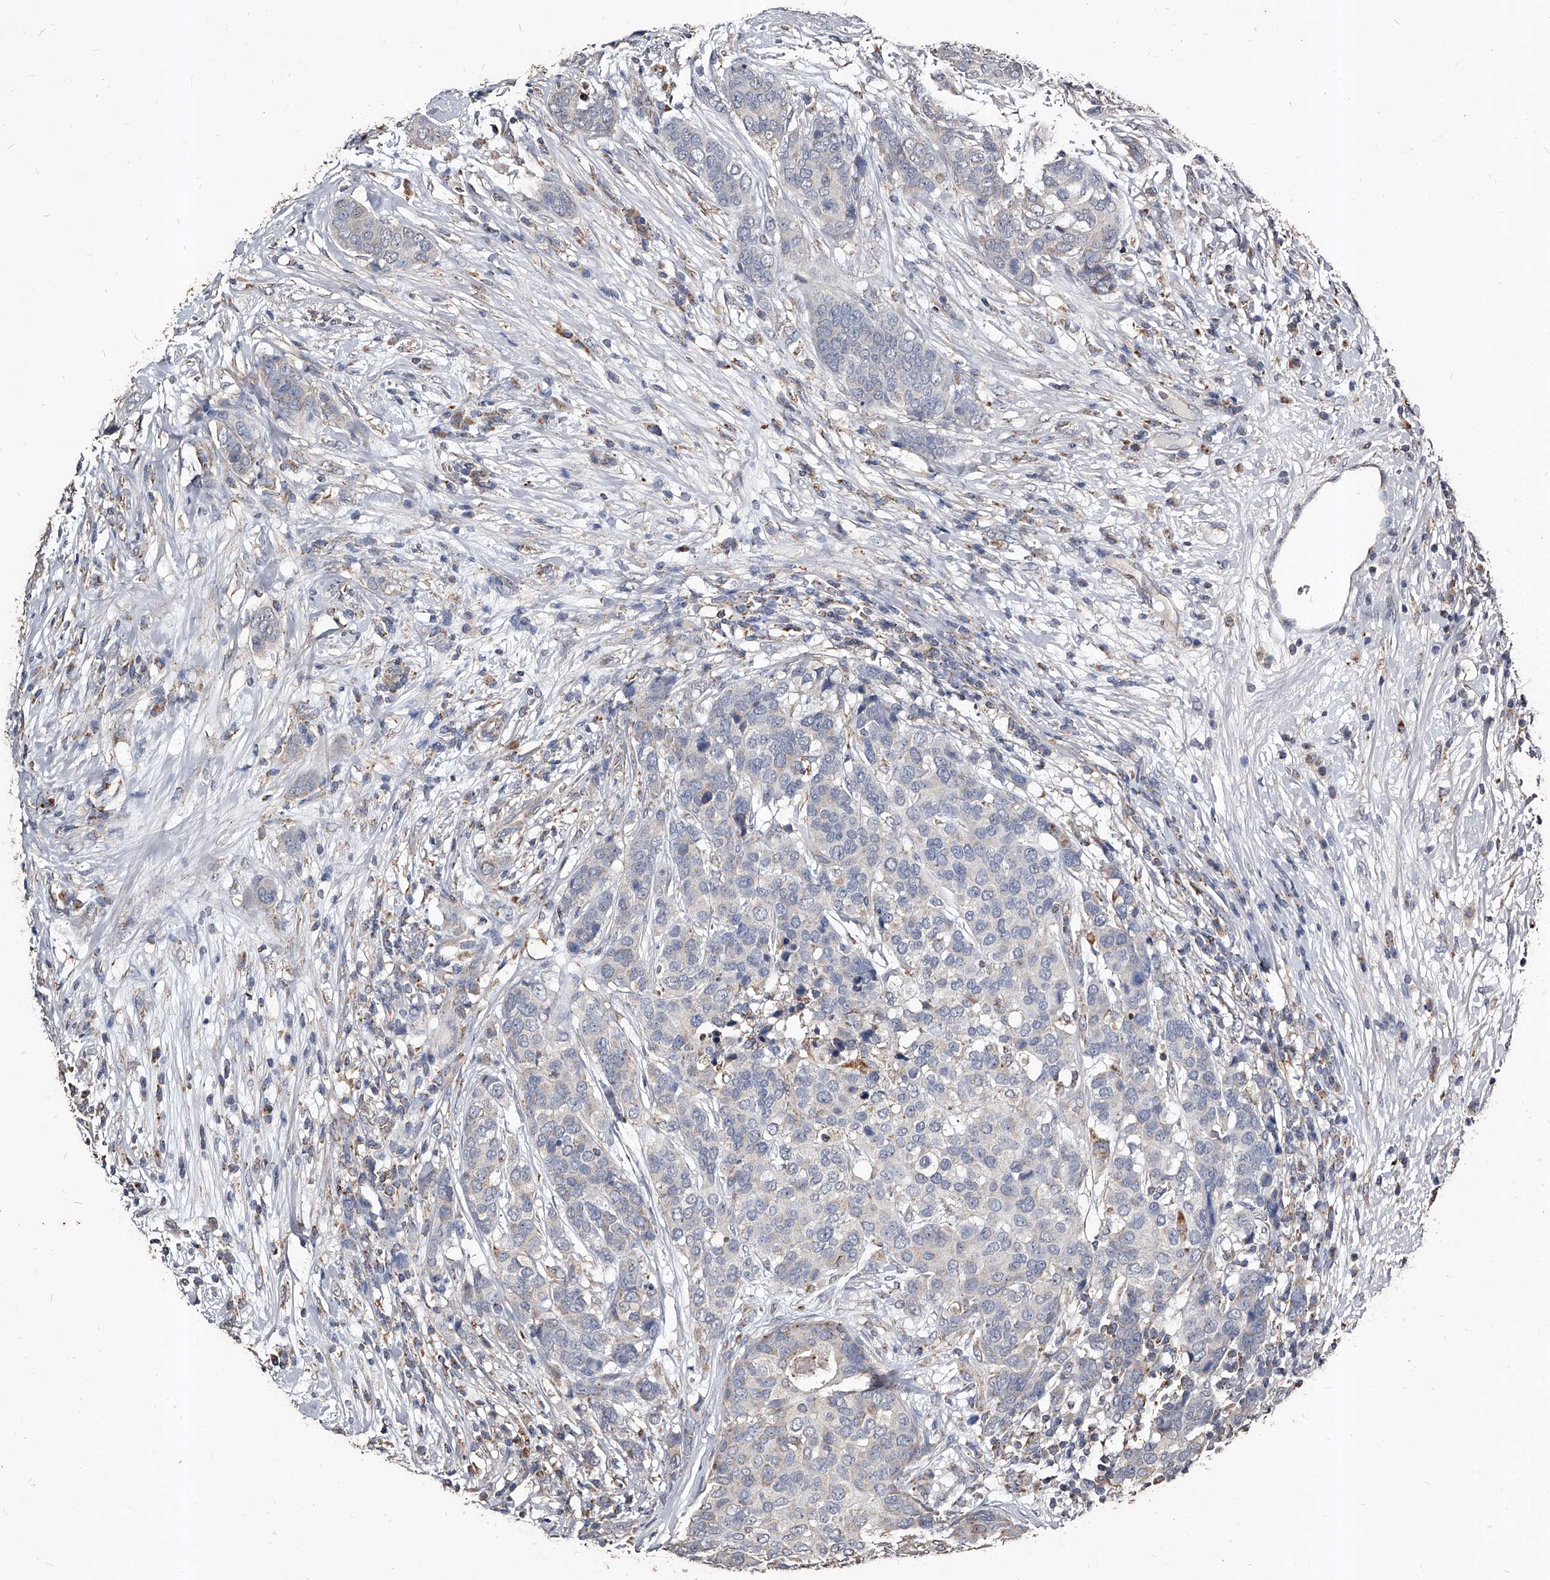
{"staining": {"intensity": "weak", "quantity": "<25%", "location": "cytoplasmic/membranous"}, "tissue": "breast cancer", "cell_type": "Tumor cells", "image_type": "cancer", "snomed": [{"axis": "morphology", "description": "Lobular carcinoma"}, {"axis": "topography", "description": "Breast"}], "caption": "Breast cancer (lobular carcinoma) was stained to show a protein in brown. There is no significant staining in tumor cells.", "gene": "GPR183", "patient": {"sex": "female", "age": 59}}